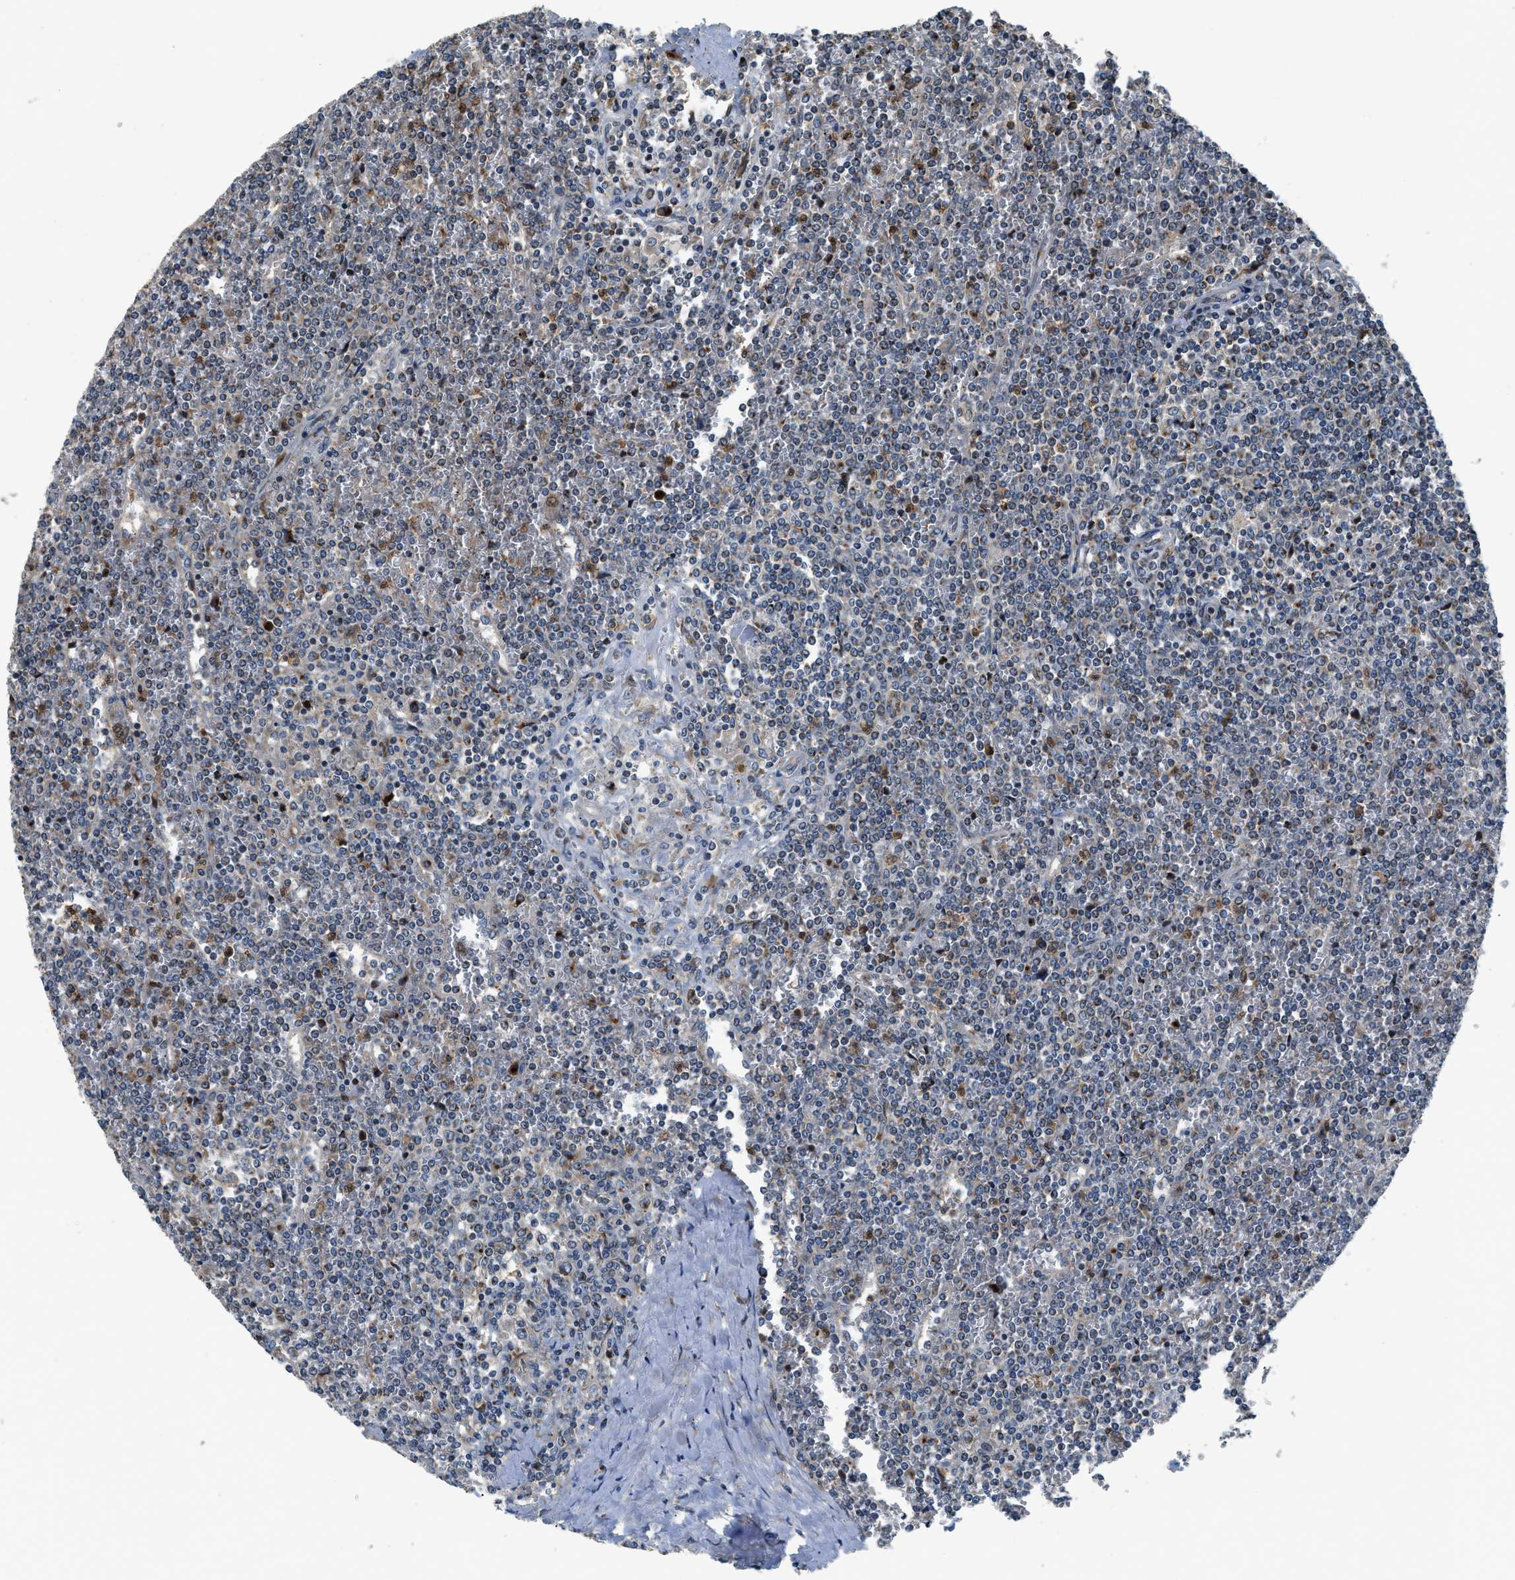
{"staining": {"intensity": "negative", "quantity": "none", "location": "none"}, "tissue": "lymphoma", "cell_type": "Tumor cells", "image_type": "cancer", "snomed": [{"axis": "morphology", "description": "Malignant lymphoma, non-Hodgkin's type, Low grade"}, {"axis": "topography", "description": "Spleen"}], "caption": "This image is of malignant lymphoma, non-Hodgkin's type (low-grade) stained with immunohistochemistry (IHC) to label a protein in brown with the nuclei are counter-stained blue. There is no staining in tumor cells.", "gene": "FUT8", "patient": {"sex": "female", "age": 19}}